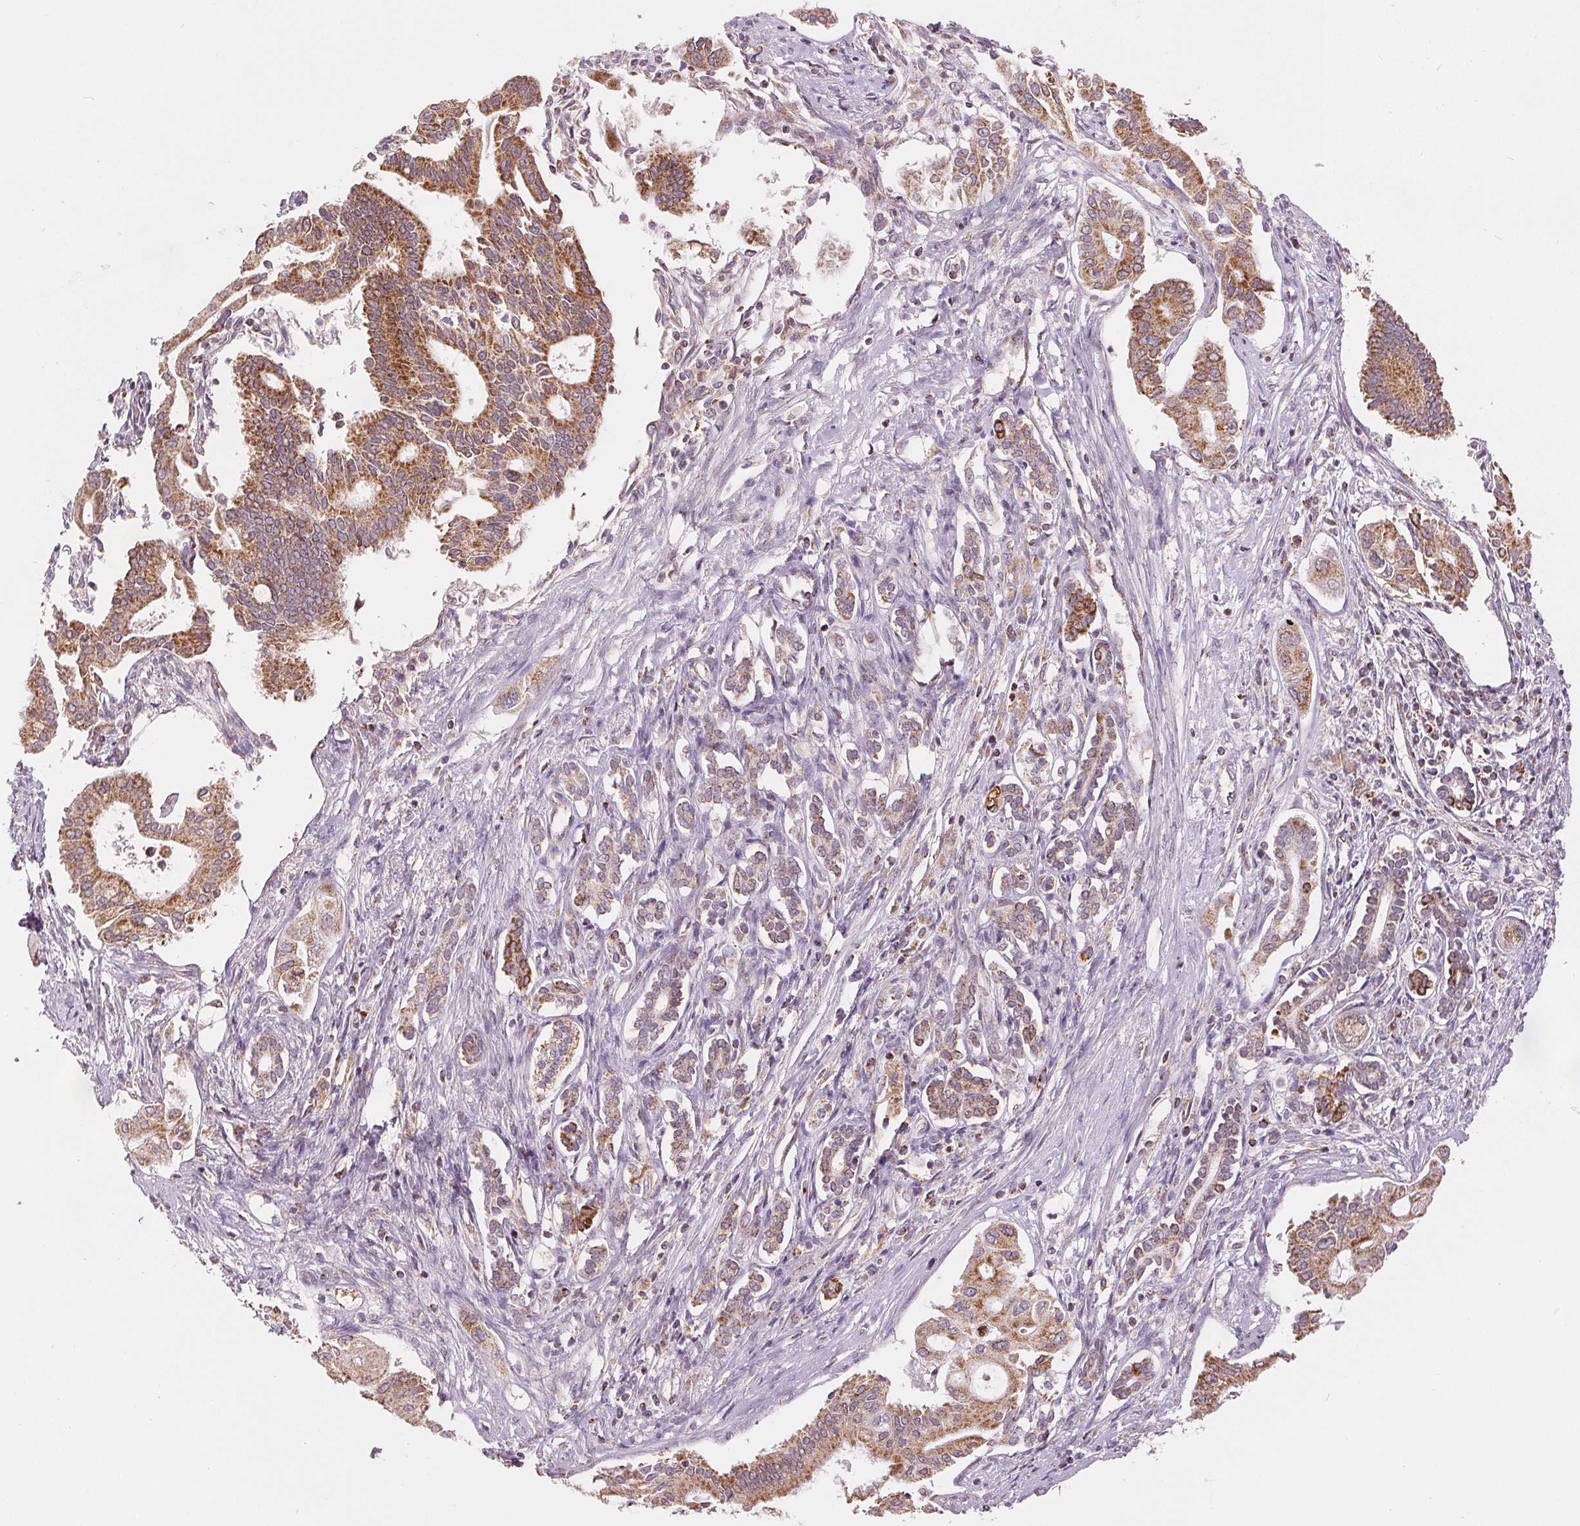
{"staining": {"intensity": "strong", "quantity": ">75%", "location": "cytoplasmic/membranous"}, "tissue": "pancreatic cancer", "cell_type": "Tumor cells", "image_type": "cancer", "snomed": [{"axis": "morphology", "description": "Adenocarcinoma, NOS"}, {"axis": "topography", "description": "Pancreas"}], "caption": "This micrograph displays pancreatic adenocarcinoma stained with immunohistochemistry to label a protein in brown. The cytoplasmic/membranous of tumor cells show strong positivity for the protein. Nuclei are counter-stained blue.", "gene": "SDHB", "patient": {"sex": "female", "age": 68}}